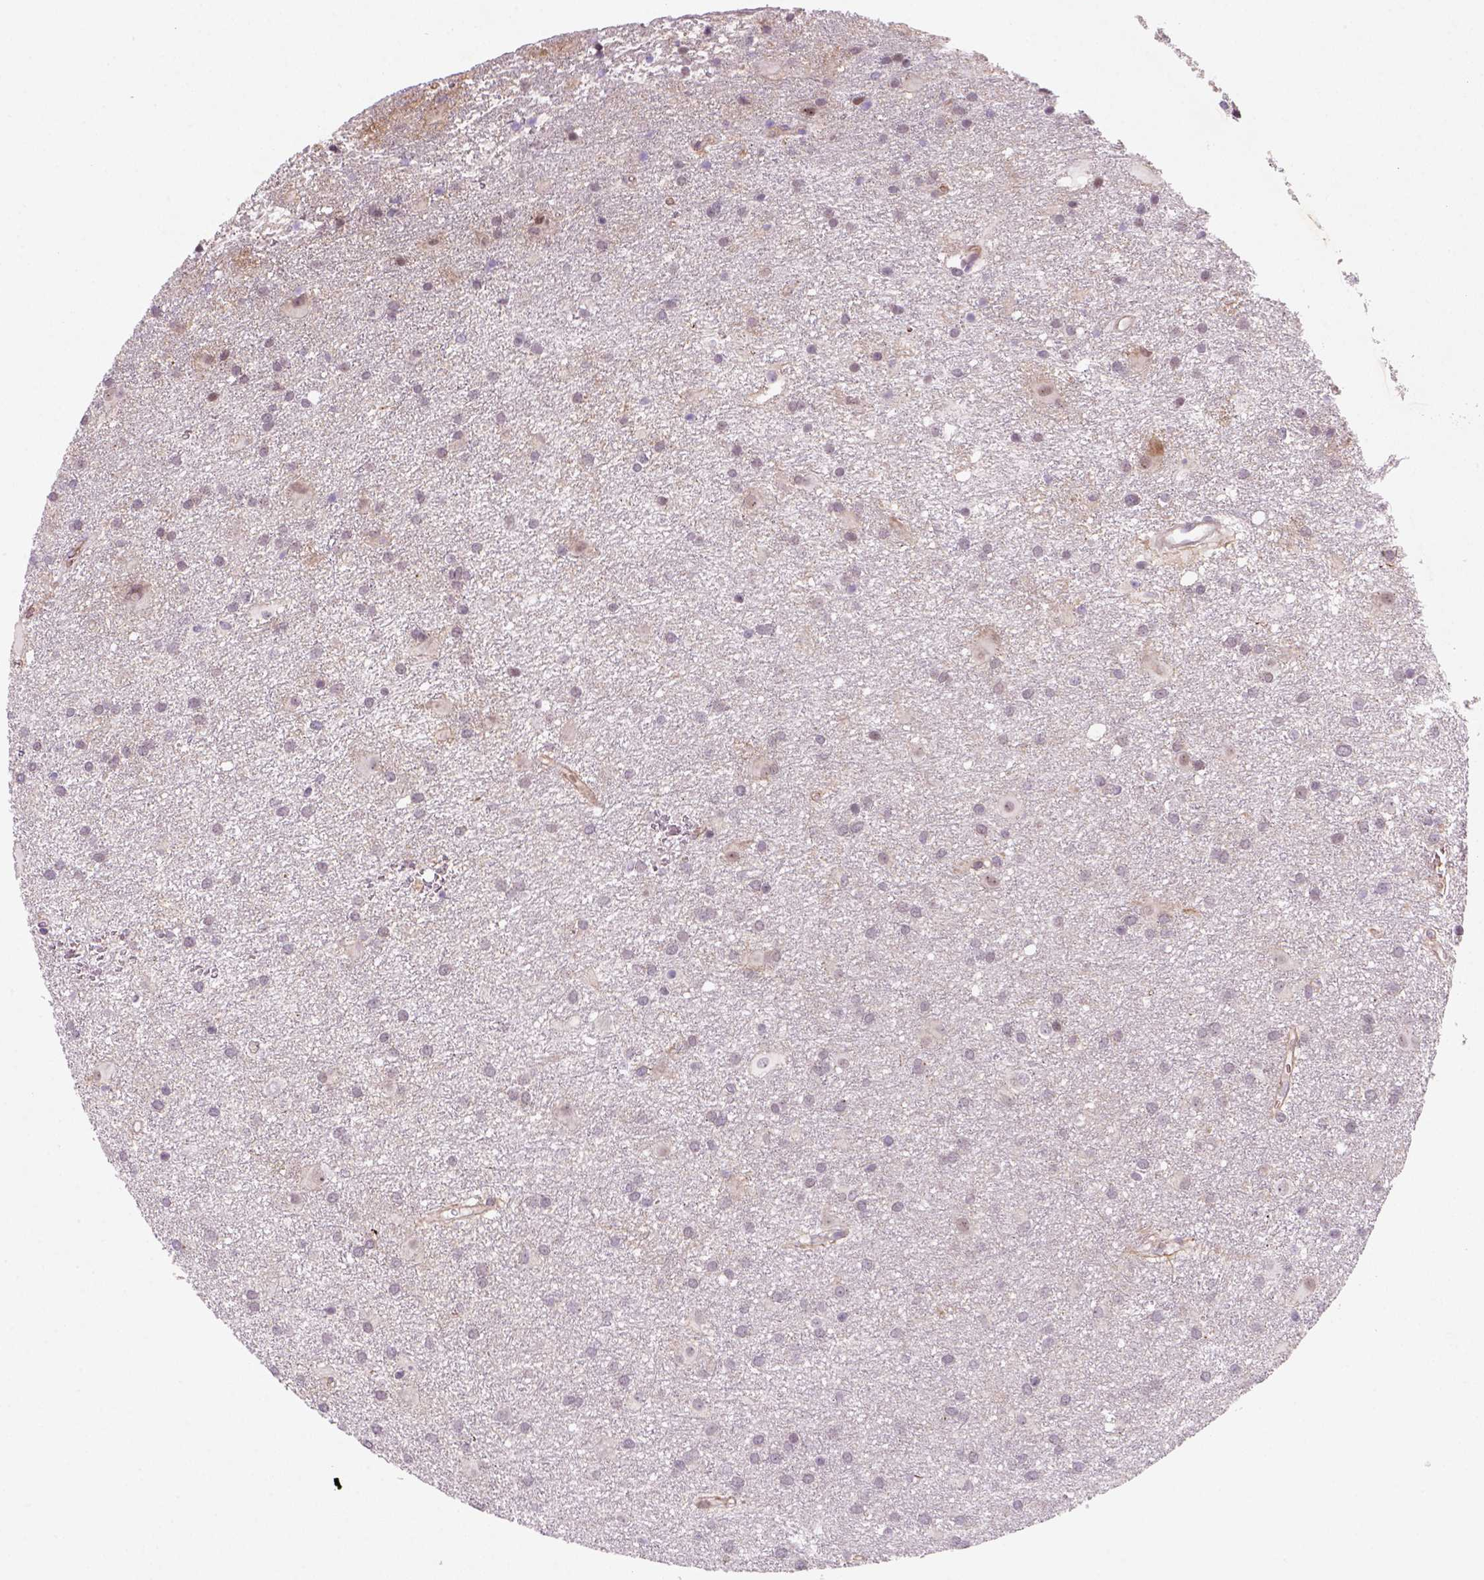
{"staining": {"intensity": "negative", "quantity": "none", "location": "none"}, "tissue": "glioma", "cell_type": "Tumor cells", "image_type": "cancer", "snomed": [{"axis": "morphology", "description": "Glioma, malignant, Low grade"}, {"axis": "topography", "description": "Brain"}], "caption": "This histopathology image is of glioma stained with immunohistochemistry (IHC) to label a protein in brown with the nuclei are counter-stained blue. There is no expression in tumor cells.", "gene": "VSTM5", "patient": {"sex": "male", "age": 58}}